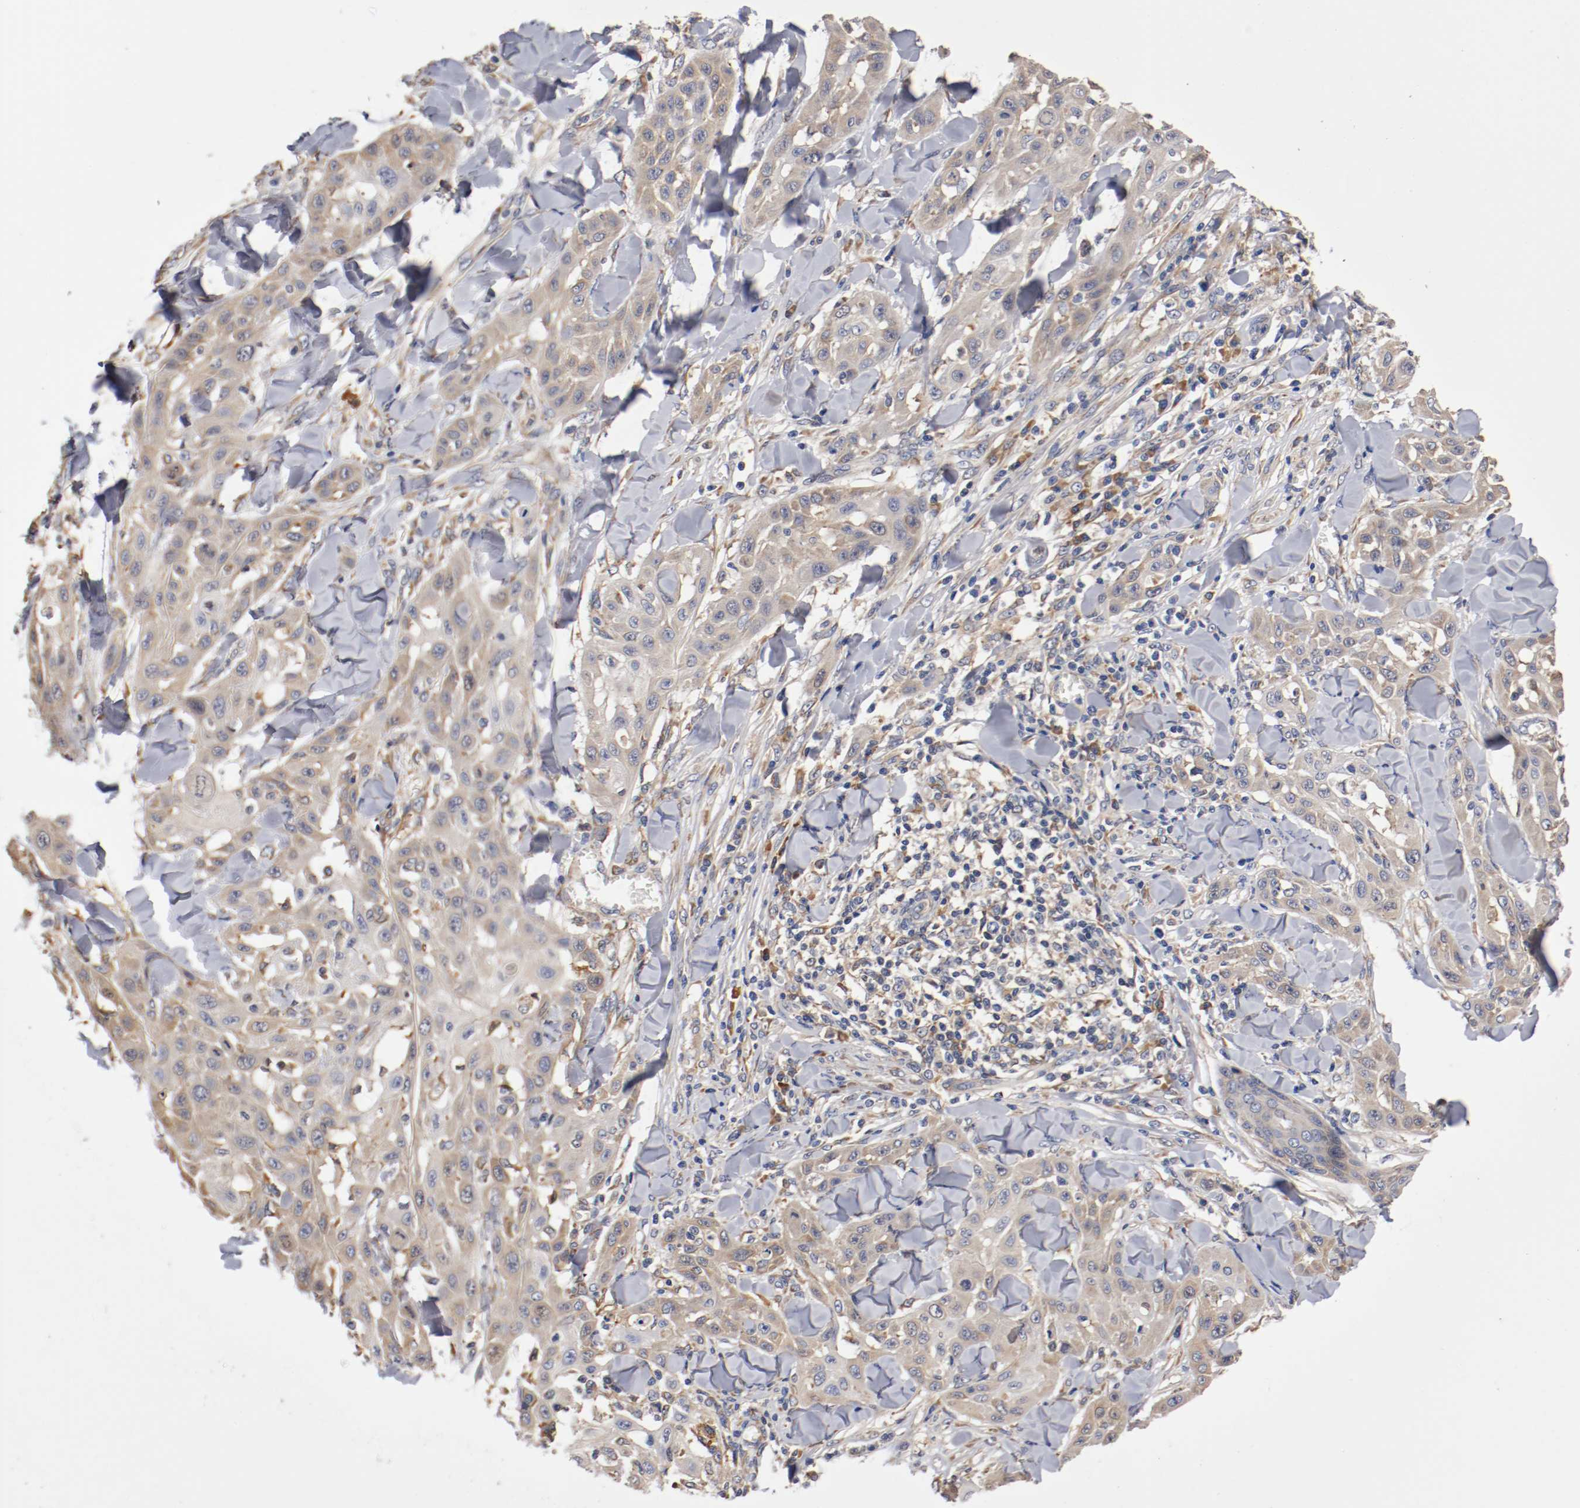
{"staining": {"intensity": "weak", "quantity": ">75%", "location": "cytoplasmic/membranous"}, "tissue": "skin cancer", "cell_type": "Tumor cells", "image_type": "cancer", "snomed": [{"axis": "morphology", "description": "Squamous cell carcinoma, NOS"}, {"axis": "topography", "description": "Skin"}], "caption": "Skin squamous cell carcinoma stained with IHC shows weak cytoplasmic/membranous staining in approximately >75% of tumor cells.", "gene": "TNFSF13", "patient": {"sex": "male", "age": 24}}